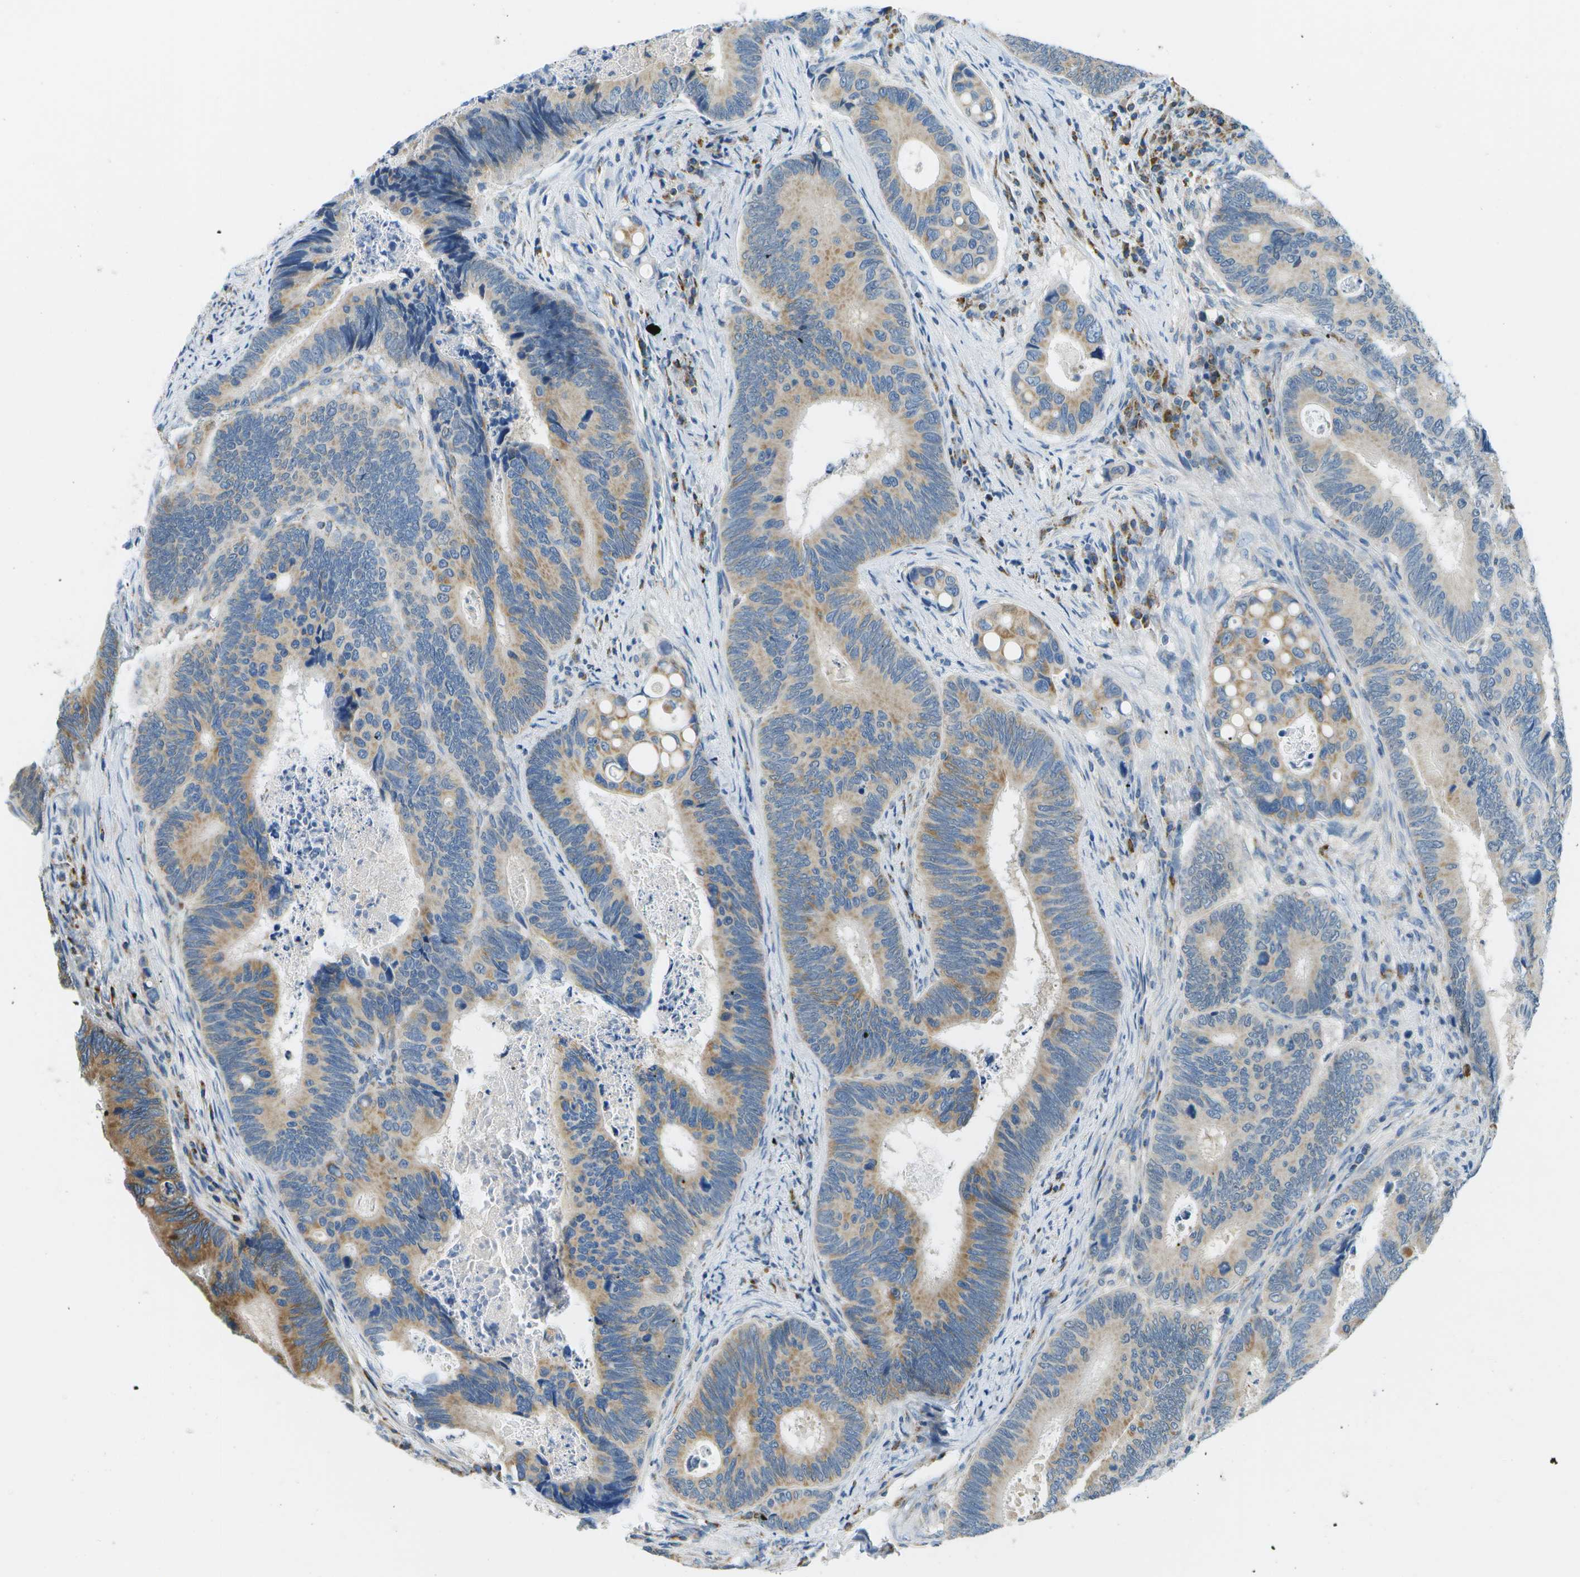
{"staining": {"intensity": "weak", "quantity": ">75%", "location": "cytoplasmic/membranous"}, "tissue": "colorectal cancer", "cell_type": "Tumor cells", "image_type": "cancer", "snomed": [{"axis": "morphology", "description": "Inflammation, NOS"}, {"axis": "morphology", "description": "Adenocarcinoma, NOS"}, {"axis": "topography", "description": "Colon"}], "caption": "High-power microscopy captured an IHC micrograph of colorectal adenocarcinoma, revealing weak cytoplasmic/membranous staining in about >75% of tumor cells.", "gene": "PTGIS", "patient": {"sex": "male", "age": 72}}